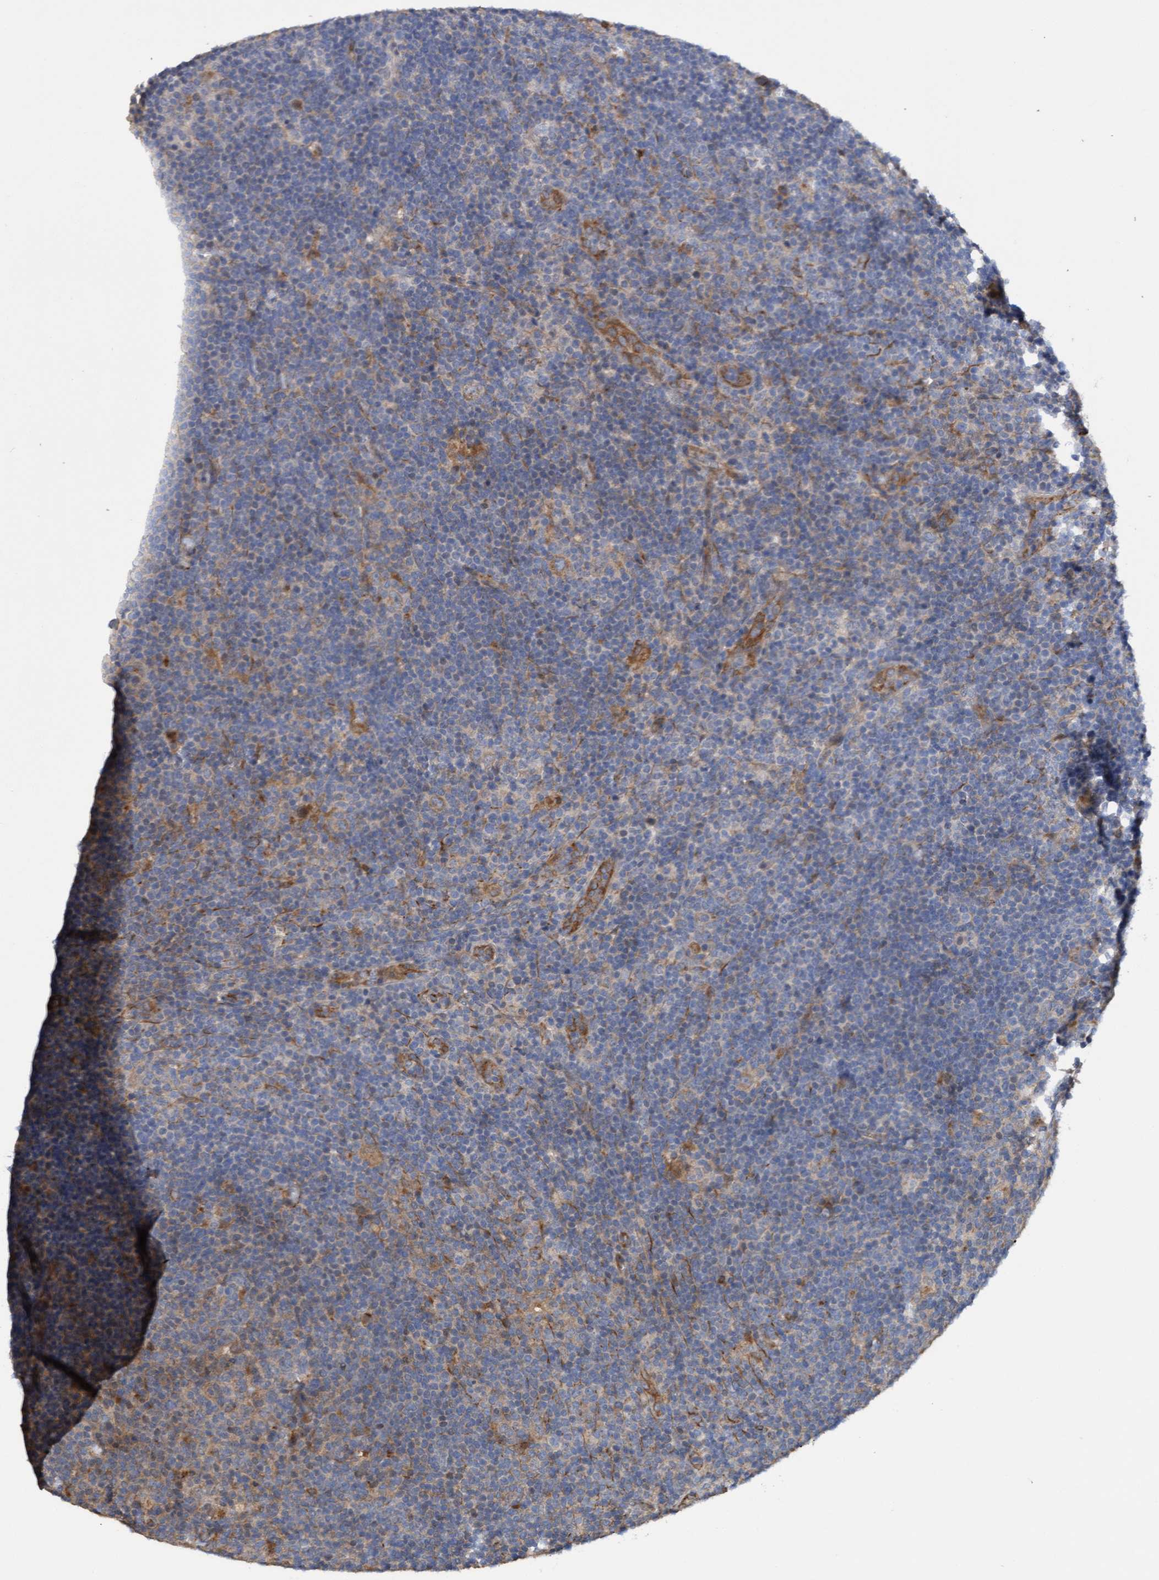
{"staining": {"intensity": "moderate", "quantity": "25%-75%", "location": "cytoplasmic/membranous"}, "tissue": "lymphoma", "cell_type": "Tumor cells", "image_type": "cancer", "snomed": [{"axis": "morphology", "description": "Hodgkin's disease, NOS"}, {"axis": "topography", "description": "Lymph node"}], "caption": "Moderate cytoplasmic/membranous staining for a protein is identified in approximately 25%-75% of tumor cells of Hodgkin's disease using IHC.", "gene": "ITFG1", "patient": {"sex": "female", "age": 57}}